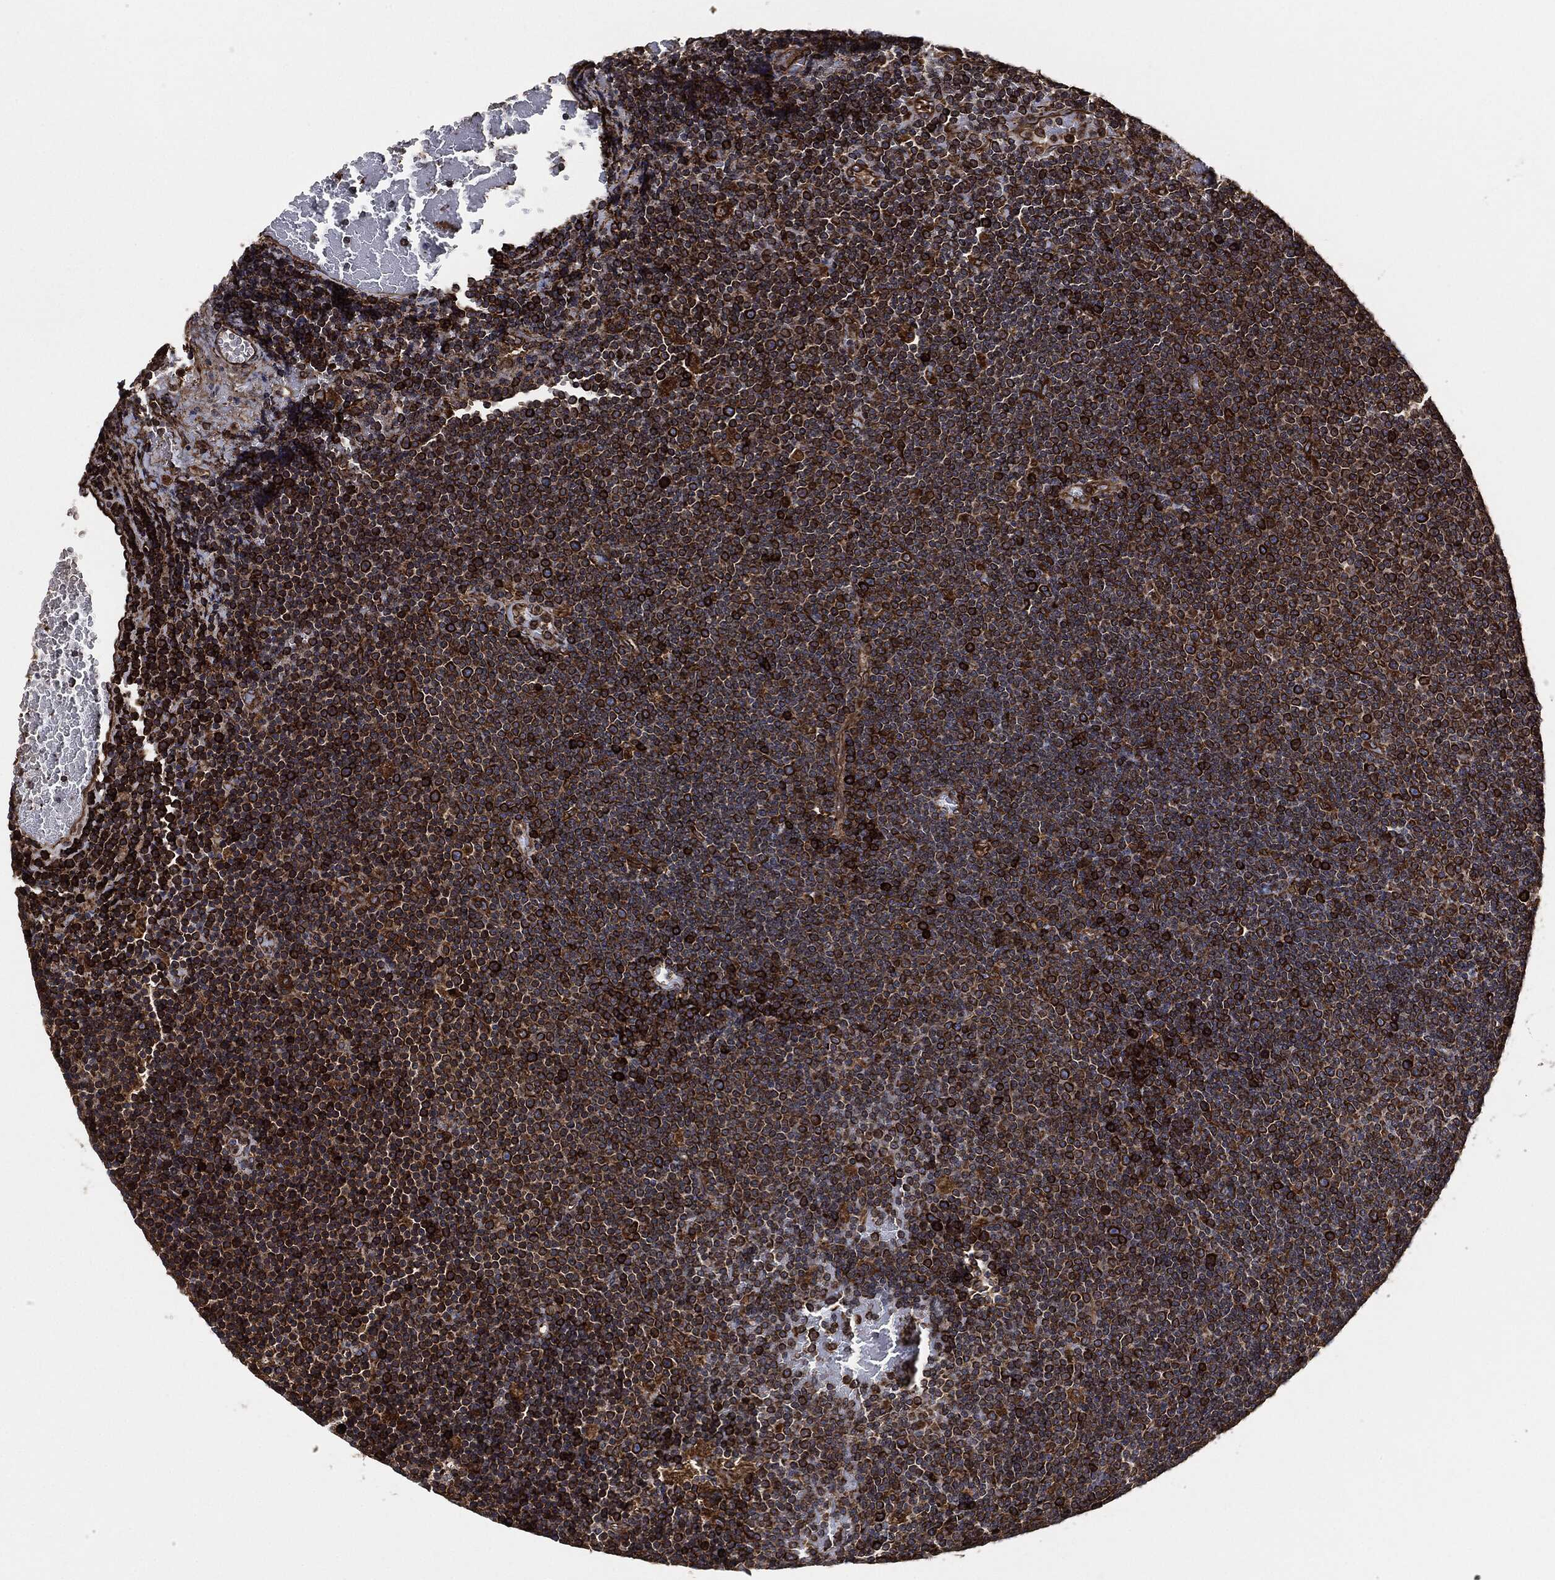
{"staining": {"intensity": "strong", "quantity": ">75%", "location": "cytoplasmic/membranous"}, "tissue": "lymphoma", "cell_type": "Tumor cells", "image_type": "cancer", "snomed": [{"axis": "morphology", "description": "Malignant lymphoma, non-Hodgkin's type, Low grade"}, {"axis": "topography", "description": "Brain"}], "caption": "Protein expression analysis of human lymphoma reveals strong cytoplasmic/membranous positivity in about >75% of tumor cells.", "gene": "AMFR", "patient": {"sex": "female", "age": 66}}